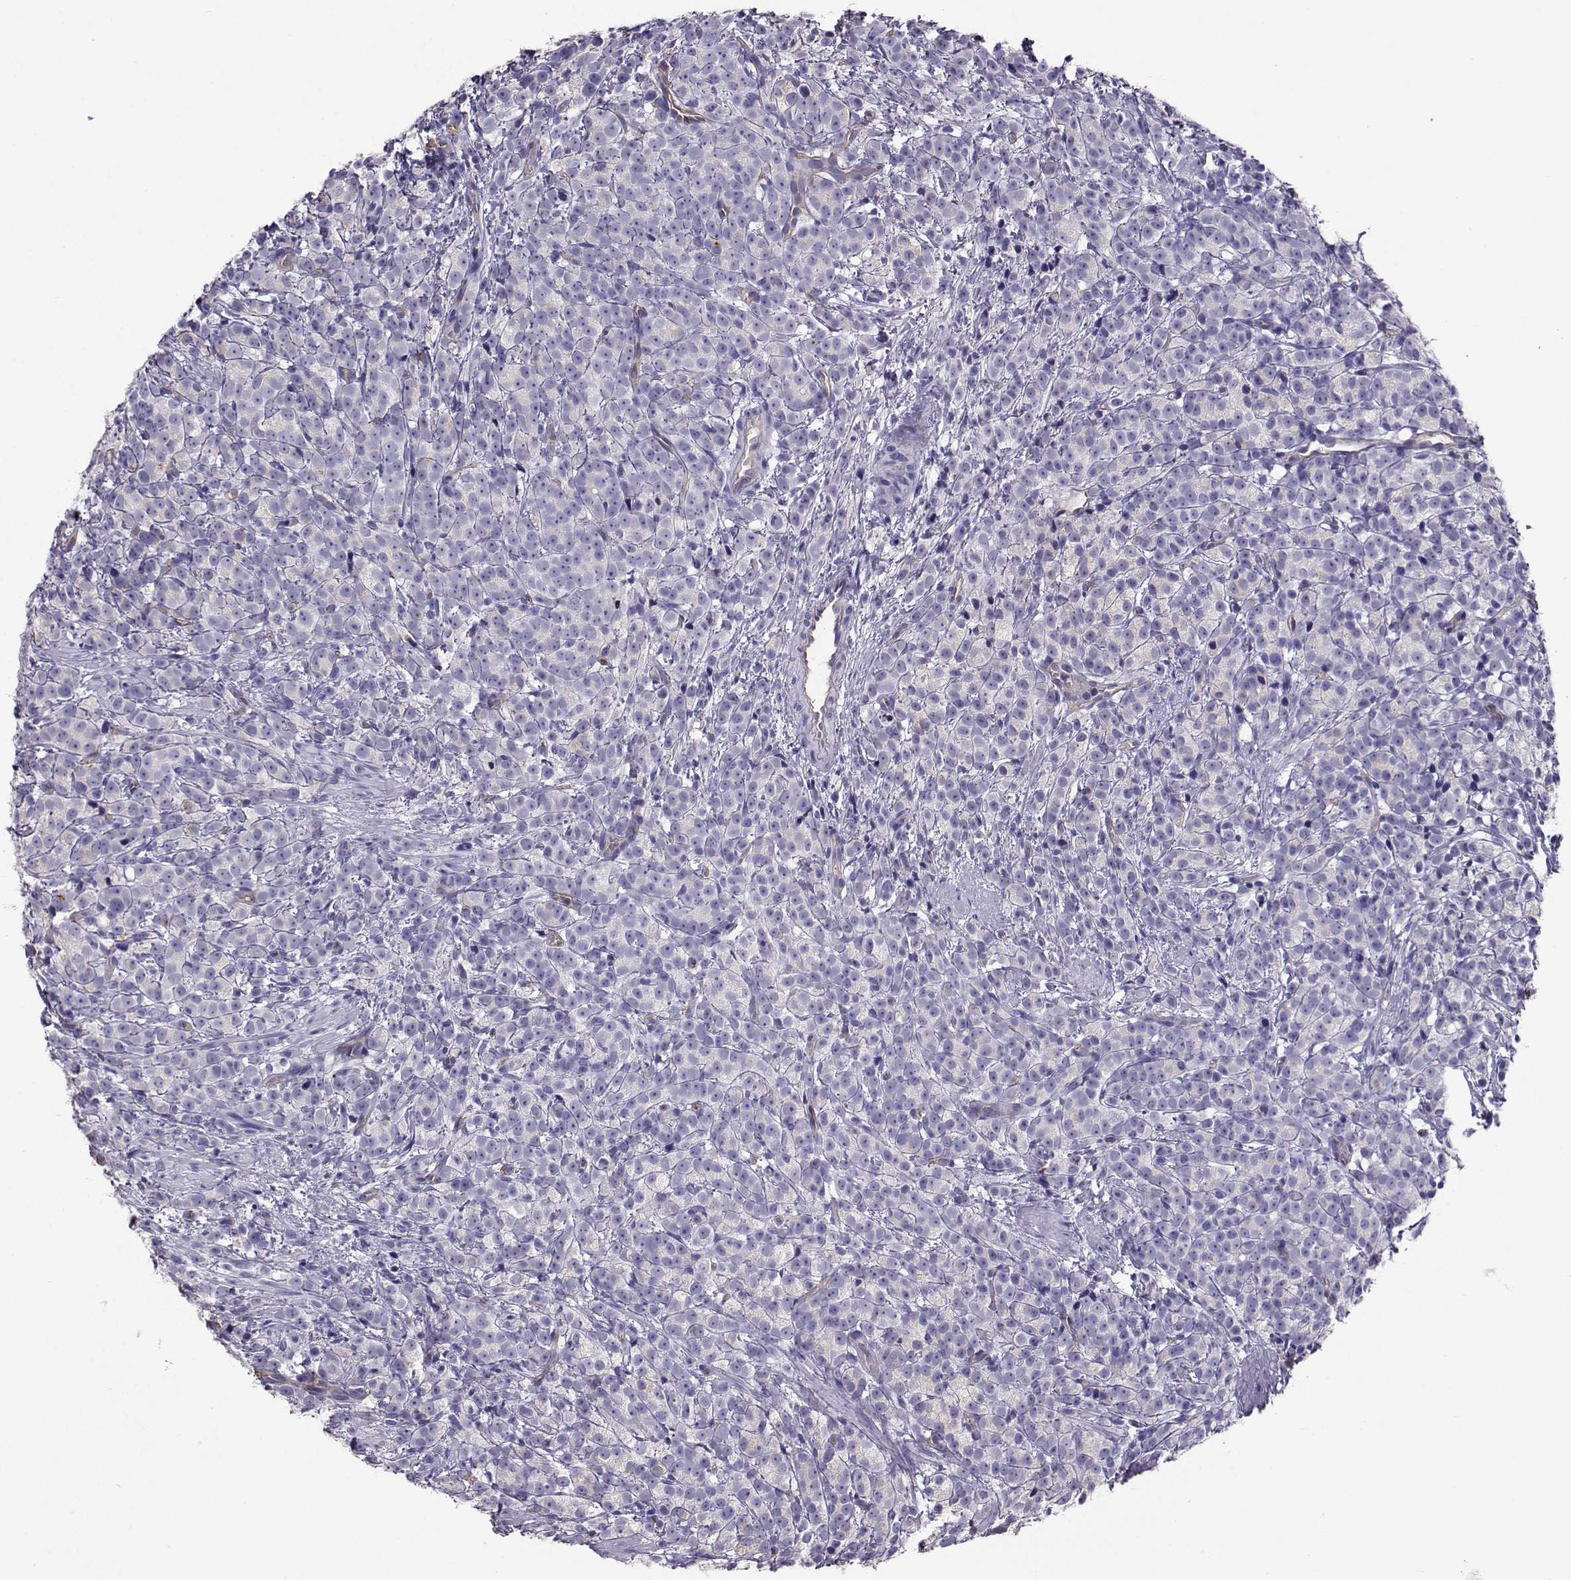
{"staining": {"intensity": "negative", "quantity": "none", "location": "none"}, "tissue": "prostate cancer", "cell_type": "Tumor cells", "image_type": "cancer", "snomed": [{"axis": "morphology", "description": "Adenocarcinoma, High grade"}, {"axis": "topography", "description": "Prostate"}], "caption": "Prostate cancer (adenocarcinoma (high-grade)) stained for a protein using immunohistochemistry (IHC) demonstrates no positivity tumor cells.", "gene": "CLUL1", "patient": {"sex": "male", "age": 53}}